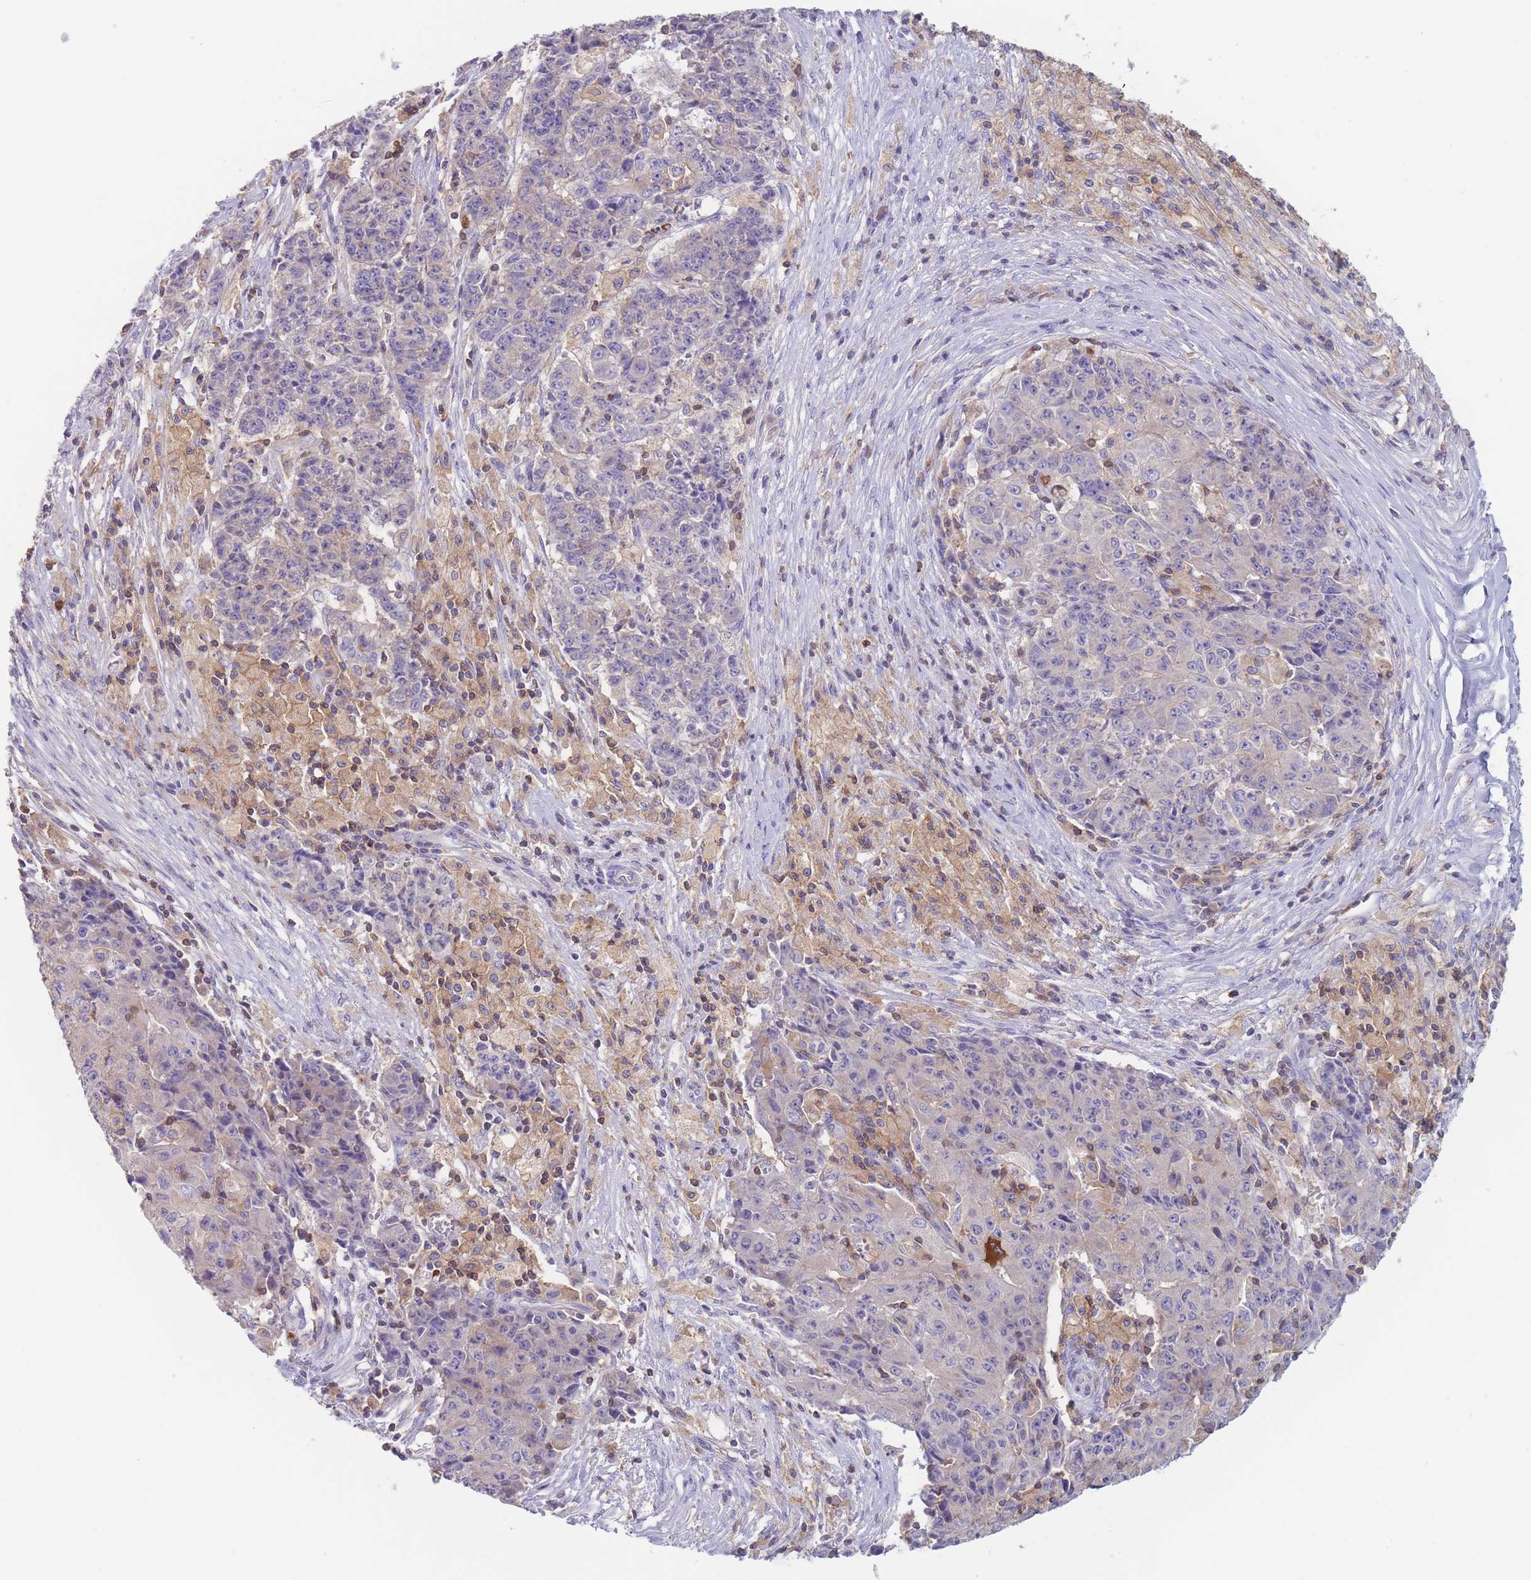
{"staining": {"intensity": "negative", "quantity": "none", "location": "none"}, "tissue": "ovarian cancer", "cell_type": "Tumor cells", "image_type": "cancer", "snomed": [{"axis": "morphology", "description": "Carcinoma, endometroid"}, {"axis": "topography", "description": "Ovary"}], "caption": "Human ovarian cancer stained for a protein using immunohistochemistry exhibits no staining in tumor cells.", "gene": "ST3GAL4", "patient": {"sex": "female", "age": 42}}